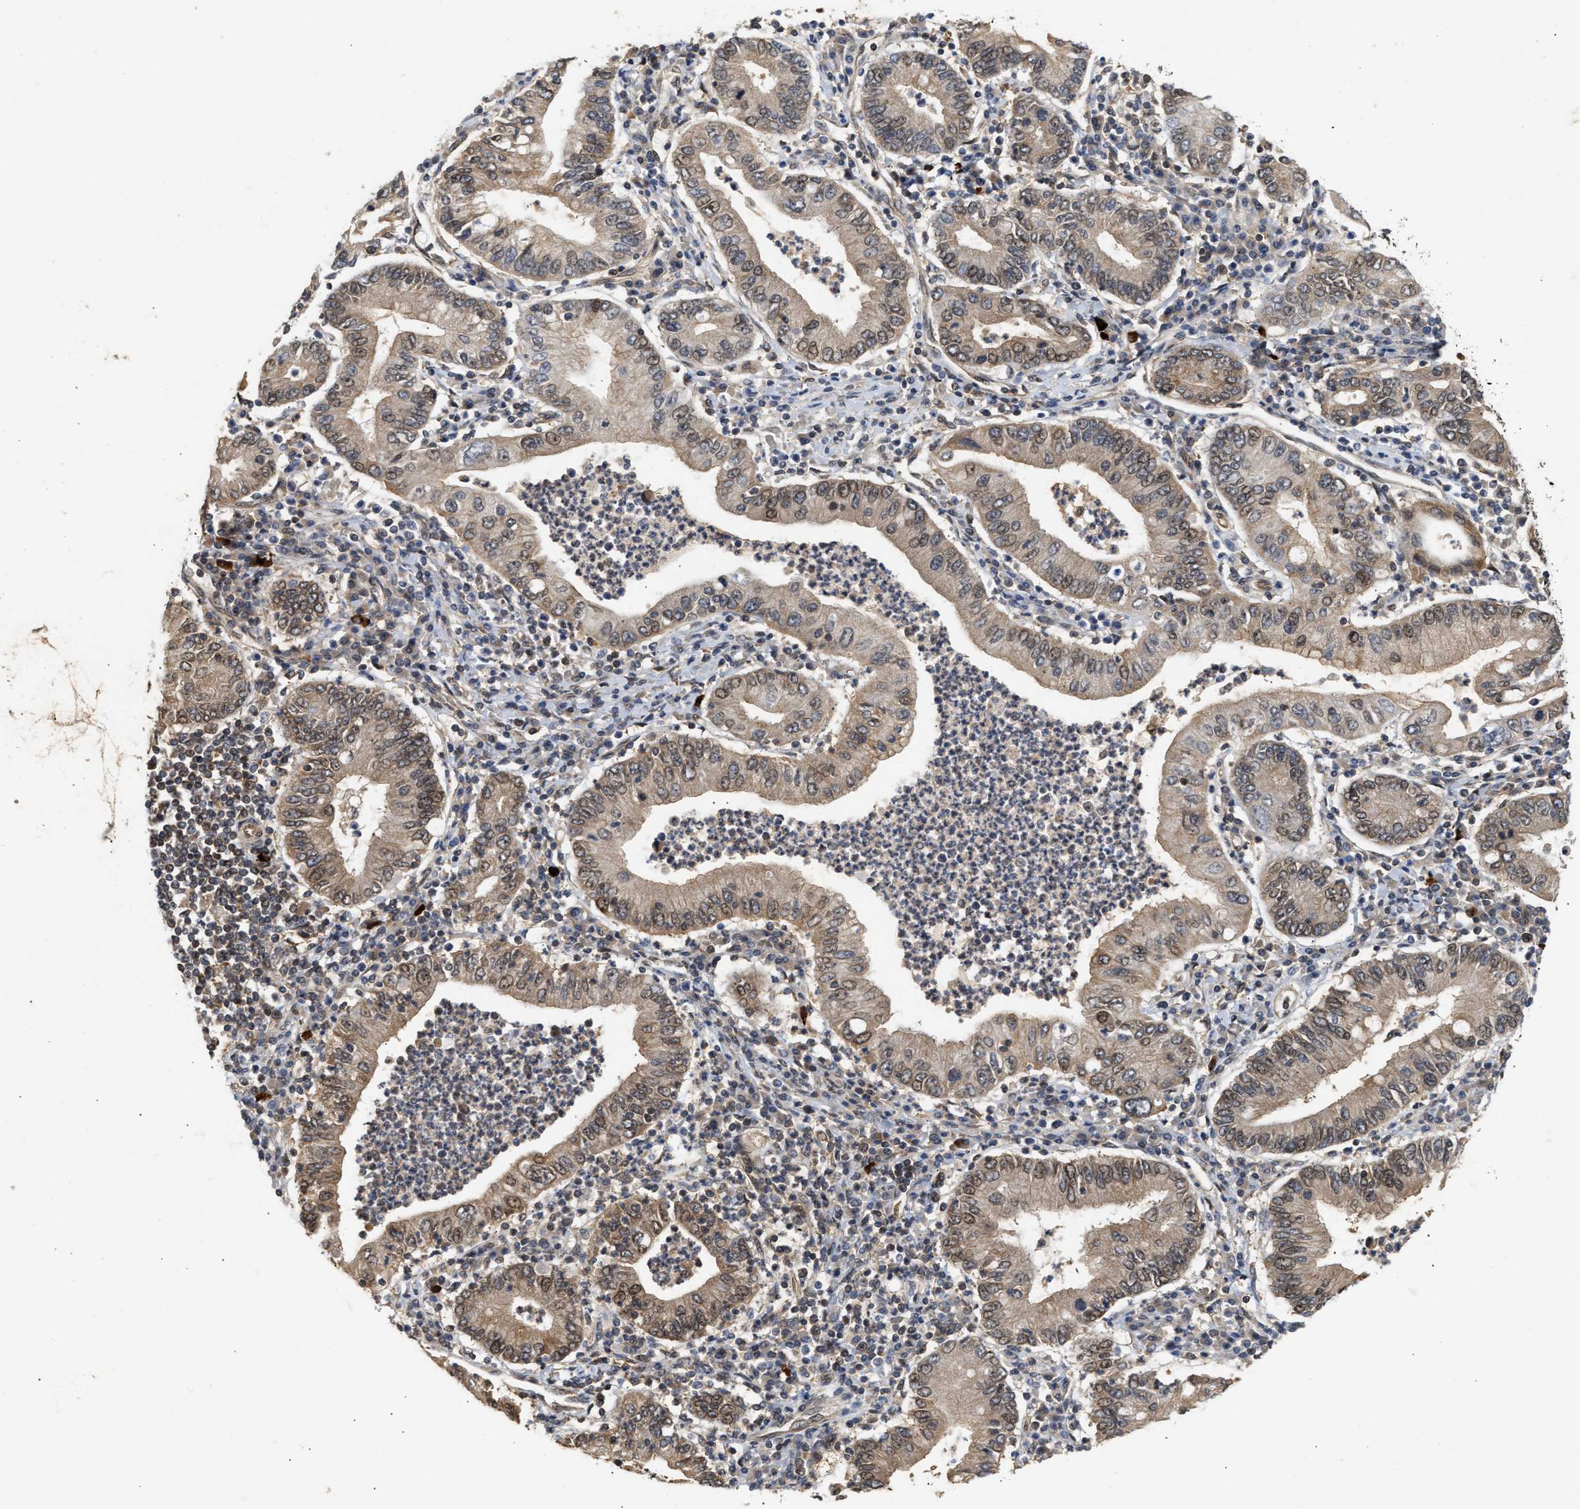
{"staining": {"intensity": "weak", "quantity": ">75%", "location": "cytoplasmic/membranous,nuclear"}, "tissue": "stomach cancer", "cell_type": "Tumor cells", "image_type": "cancer", "snomed": [{"axis": "morphology", "description": "Normal tissue, NOS"}, {"axis": "morphology", "description": "Adenocarcinoma, NOS"}, {"axis": "topography", "description": "Esophagus"}, {"axis": "topography", "description": "Stomach, upper"}, {"axis": "topography", "description": "Peripheral nerve tissue"}], "caption": "Tumor cells show low levels of weak cytoplasmic/membranous and nuclear positivity in about >75% of cells in adenocarcinoma (stomach). (Stains: DAB in brown, nuclei in blue, Microscopy: brightfield microscopy at high magnification).", "gene": "ABHD5", "patient": {"sex": "male", "age": 62}}